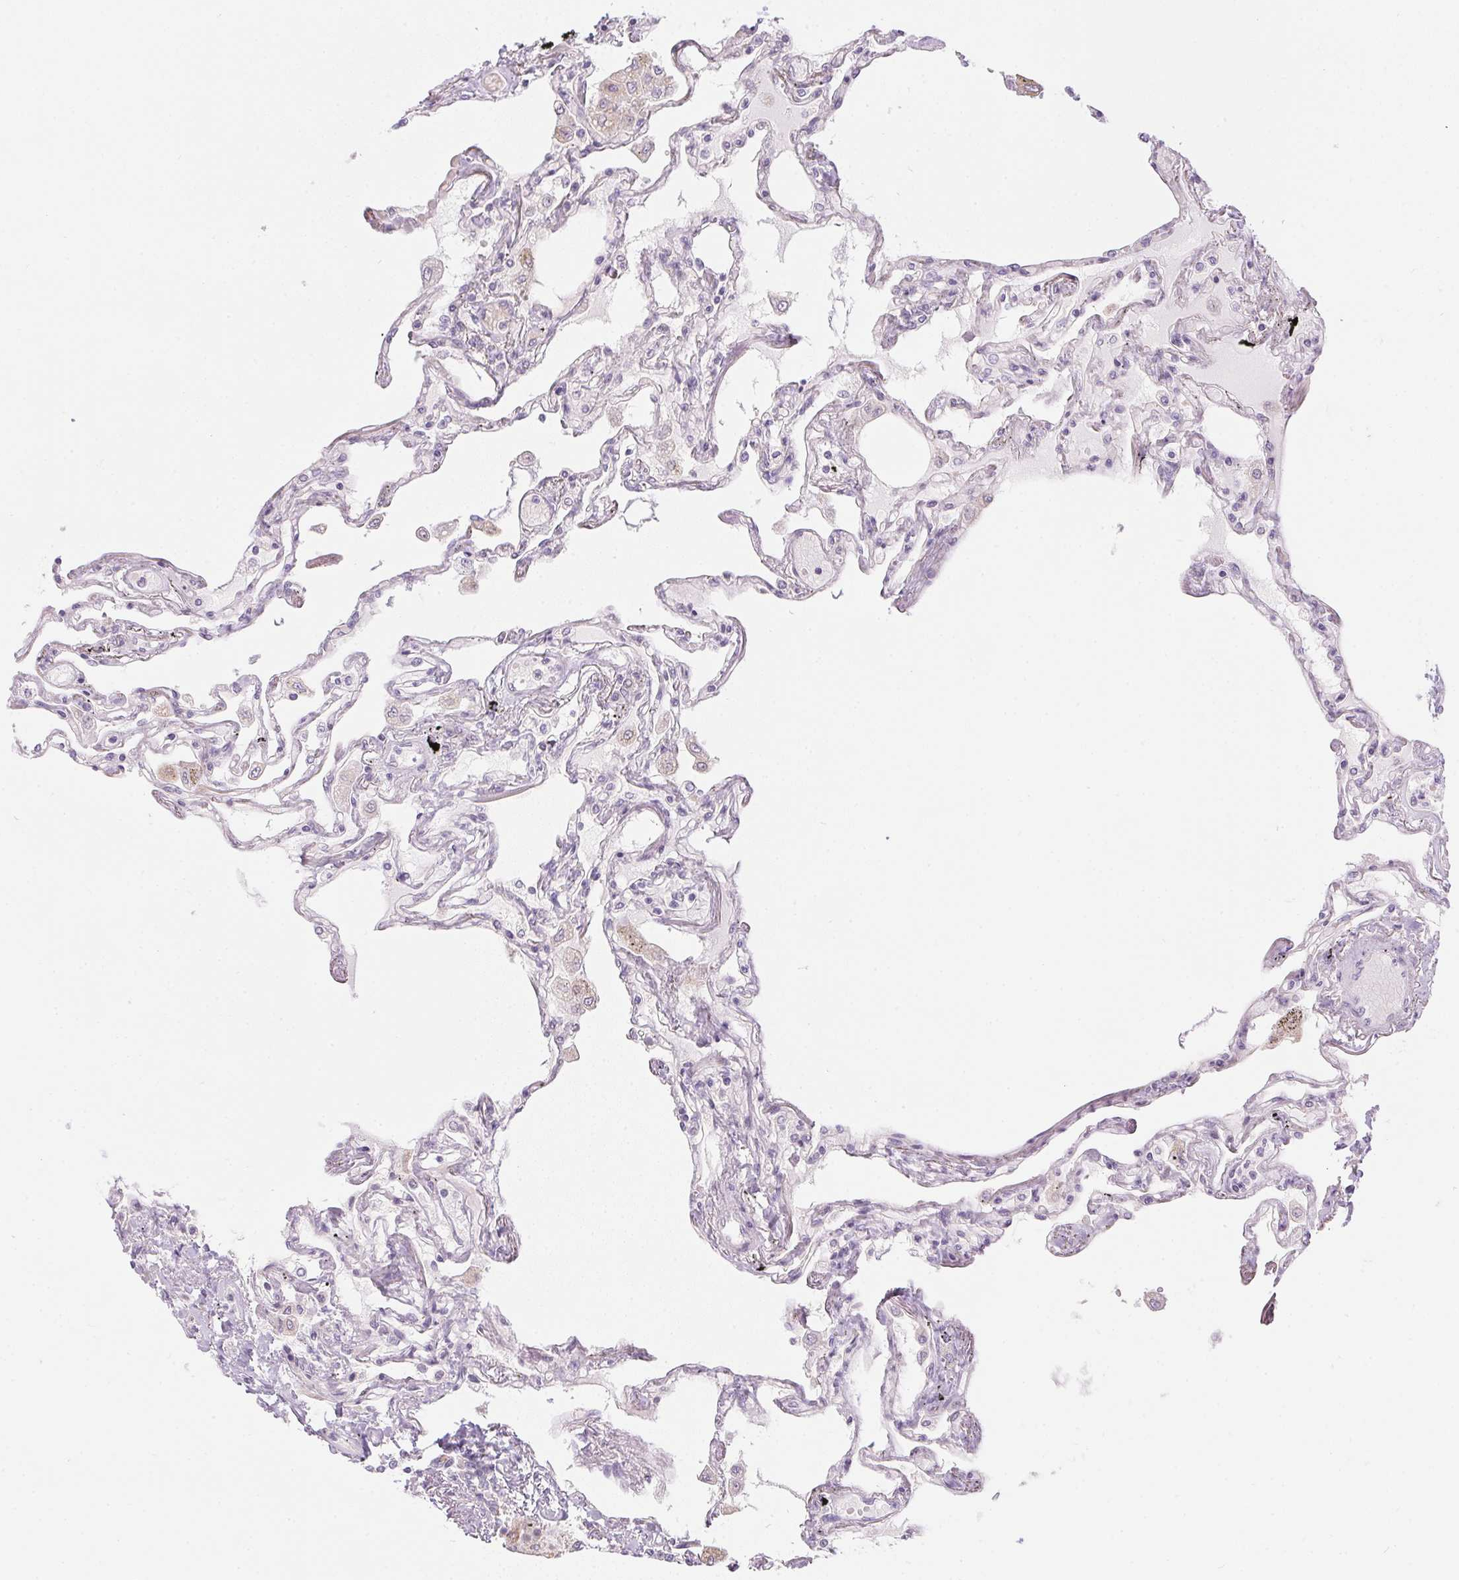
{"staining": {"intensity": "negative", "quantity": "none", "location": "none"}, "tissue": "lung", "cell_type": "Alveolar cells", "image_type": "normal", "snomed": [{"axis": "morphology", "description": "Normal tissue, NOS"}, {"axis": "morphology", "description": "Adenocarcinoma, NOS"}, {"axis": "topography", "description": "Cartilage tissue"}, {"axis": "topography", "description": "Lung"}], "caption": "Photomicrograph shows no significant protein positivity in alveolar cells of benign lung.", "gene": "CTCFL", "patient": {"sex": "female", "age": 67}}